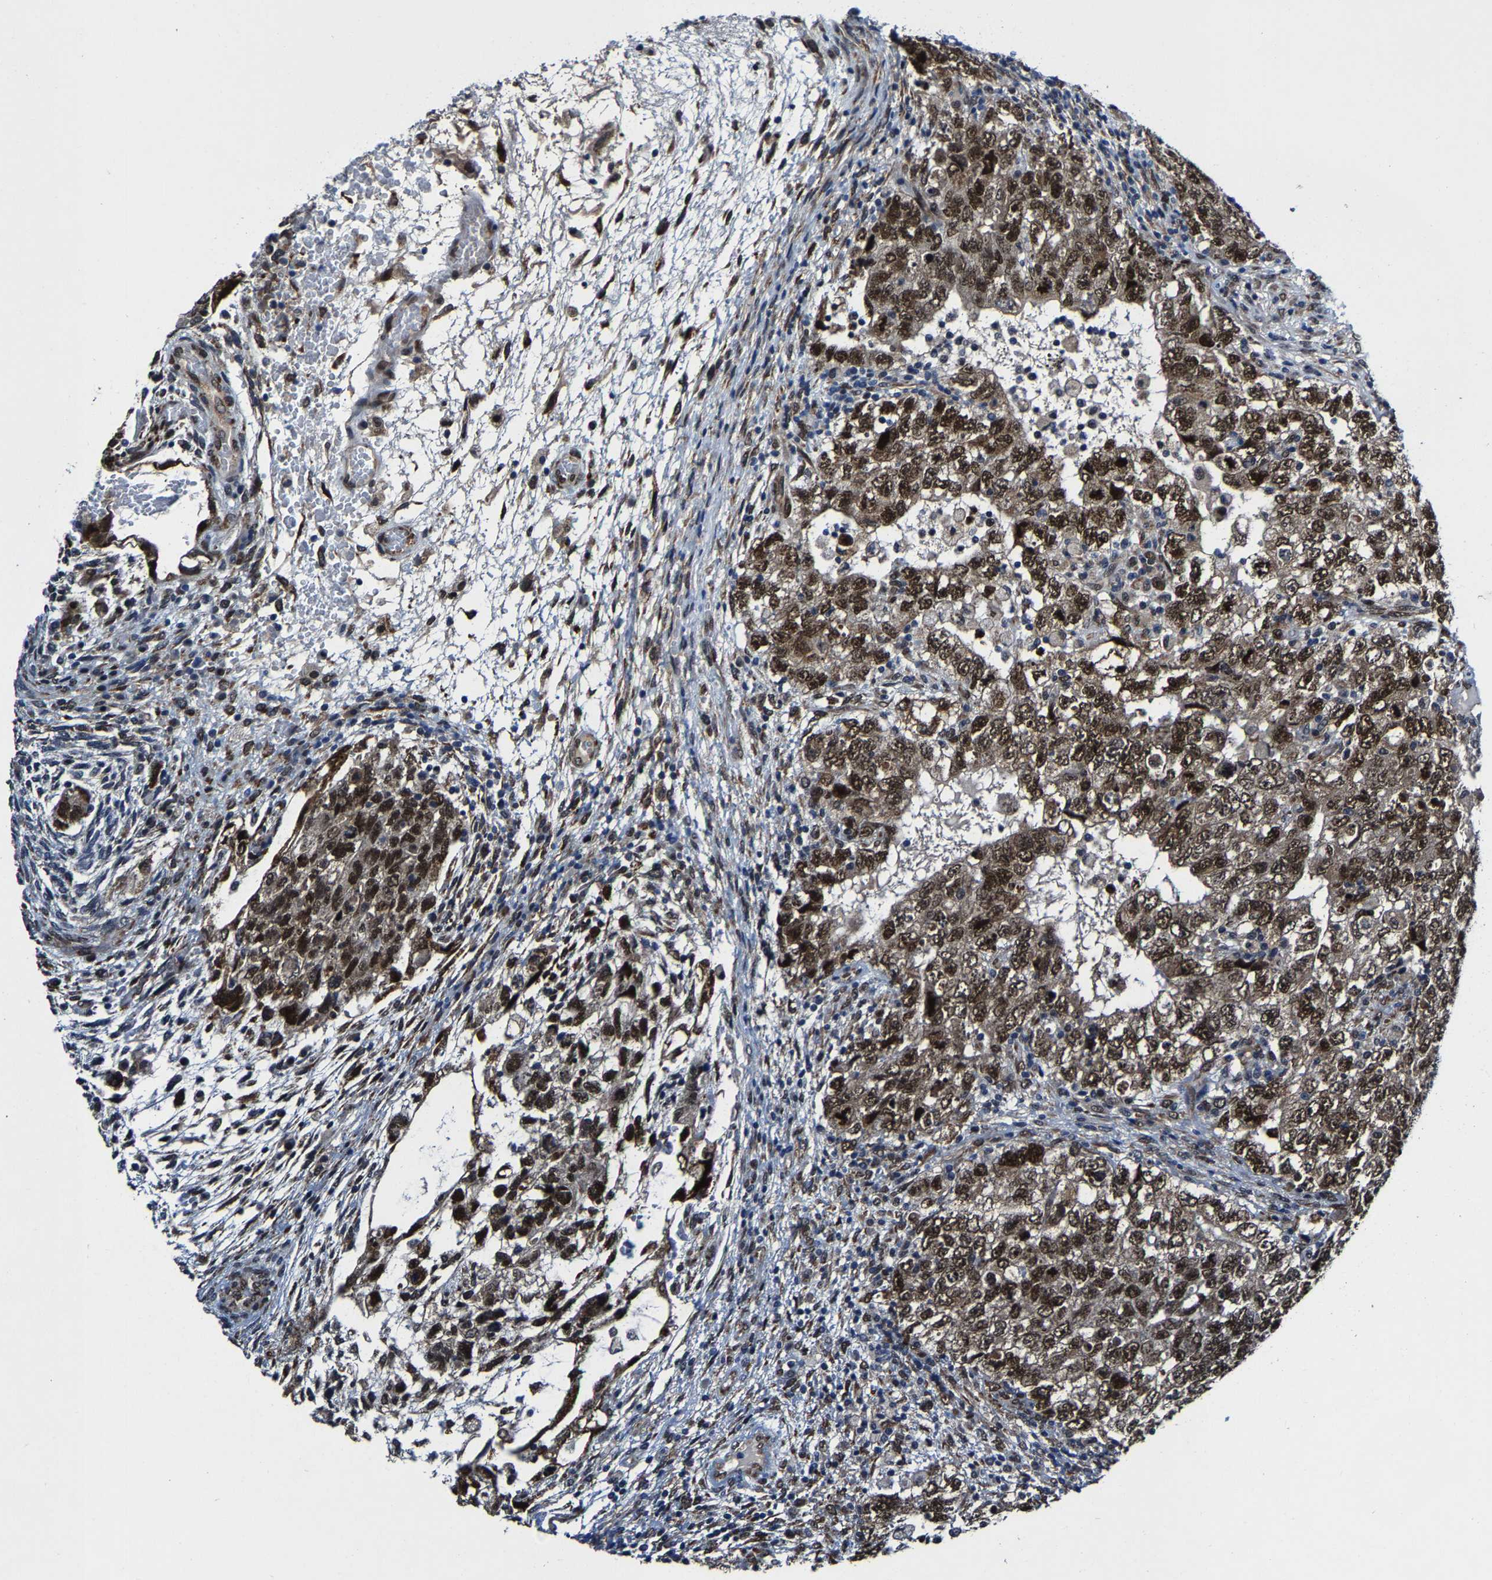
{"staining": {"intensity": "strong", "quantity": ">75%", "location": "nuclear"}, "tissue": "testis cancer", "cell_type": "Tumor cells", "image_type": "cancer", "snomed": [{"axis": "morphology", "description": "Carcinoma, Embryonal, NOS"}, {"axis": "topography", "description": "Testis"}], "caption": "Tumor cells demonstrate high levels of strong nuclear expression in about >75% of cells in embryonal carcinoma (testis).", "gene": "METTL1", "patient": {"sex": "male", "age": 36}}